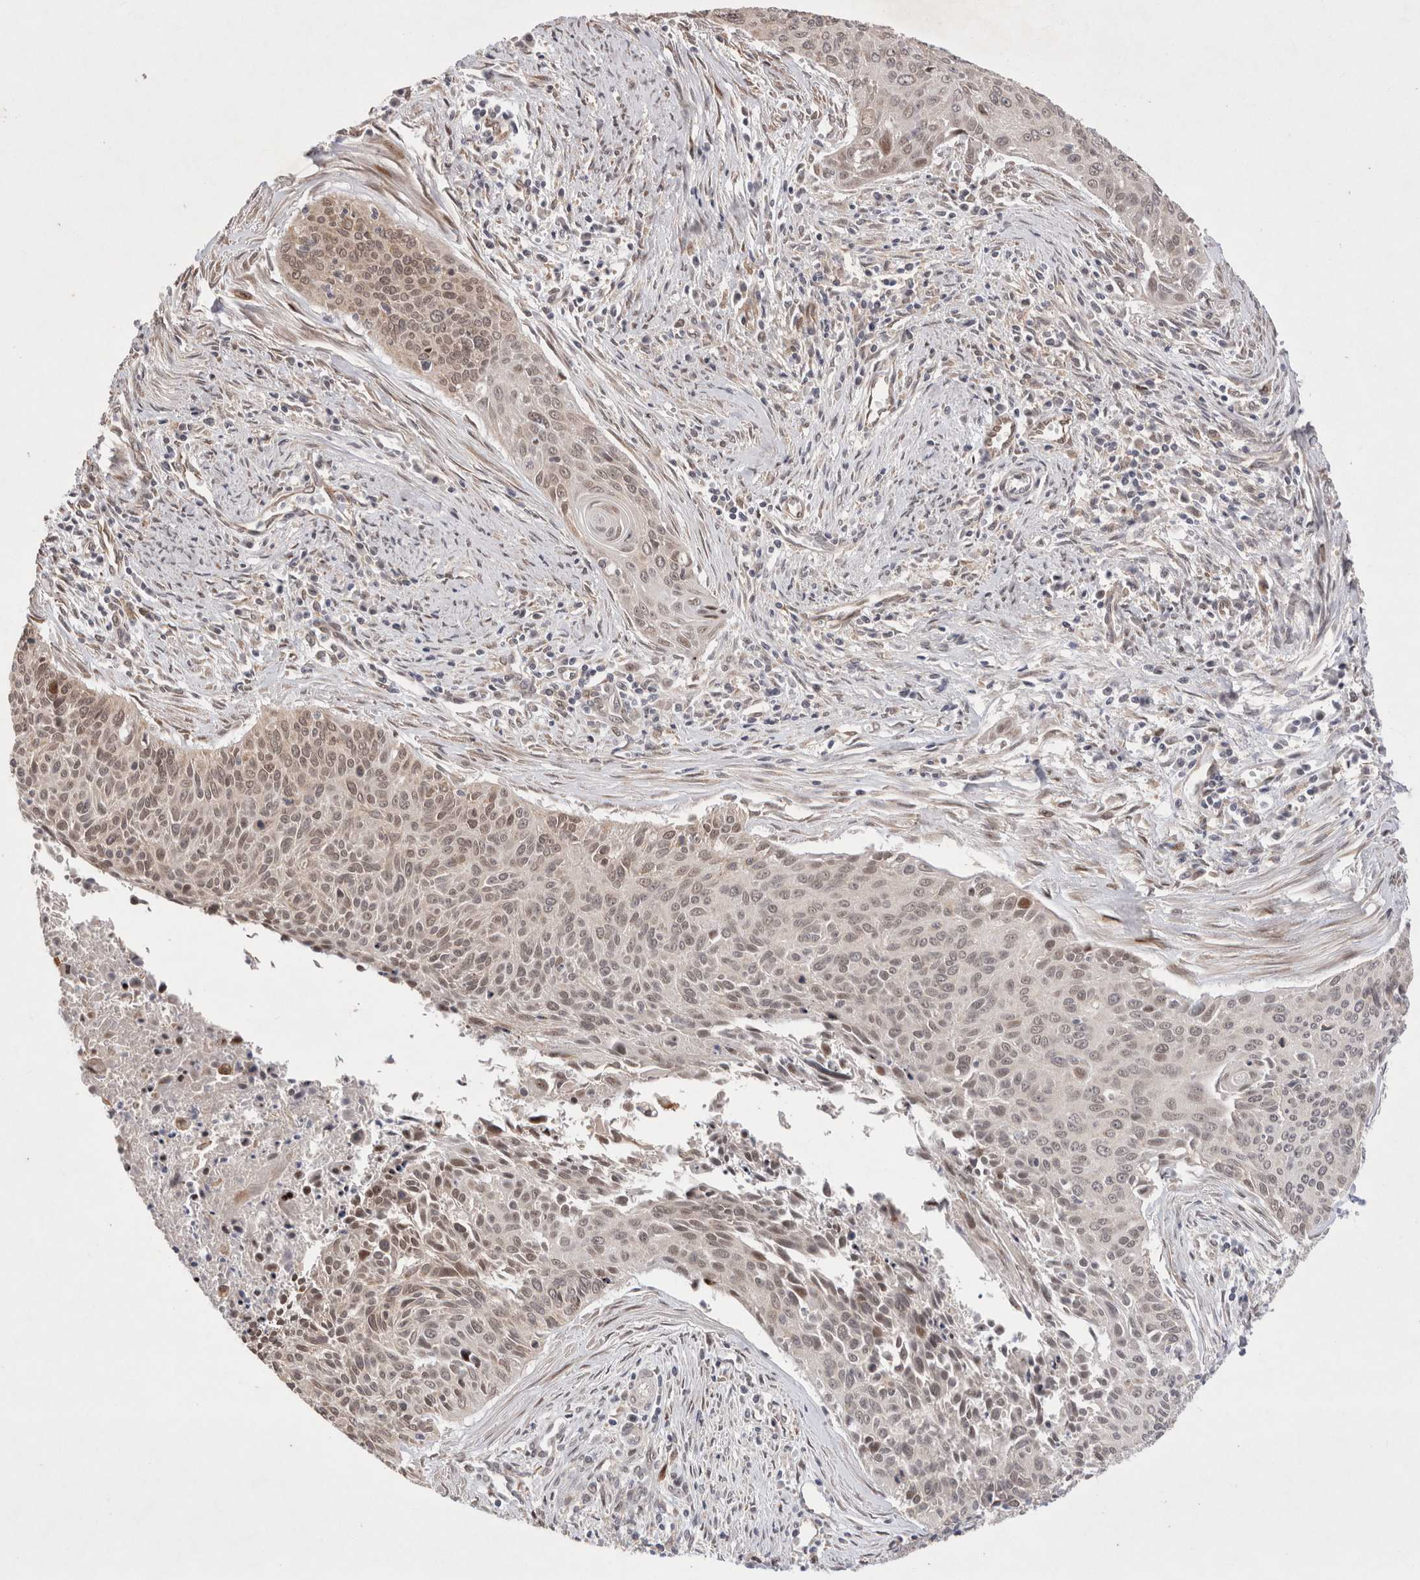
{"staining": {"intensity": "weak", "quantity": "25%-75%", "location": "cytoplasmic/membranous,nuclear"}, "tissue": "cervical cancer", "cell_type": "Tumor cells", "image_type": "cancer", "snomed": [{"axis": "morphology", "description": "Squamous cell carcinoma, NOS"}, {"axis": "topography", "description": "Cervix"}], "caption": "There is low levels of weak cytoplasmic/membranous and nuclear staining in tumor cells of cervical squamous cell carcinoma, as demonstrated by immunohistochemical staining (brown color).", "gene": "GIMAP6", "patient": {"sex": "female", "age": 55}}